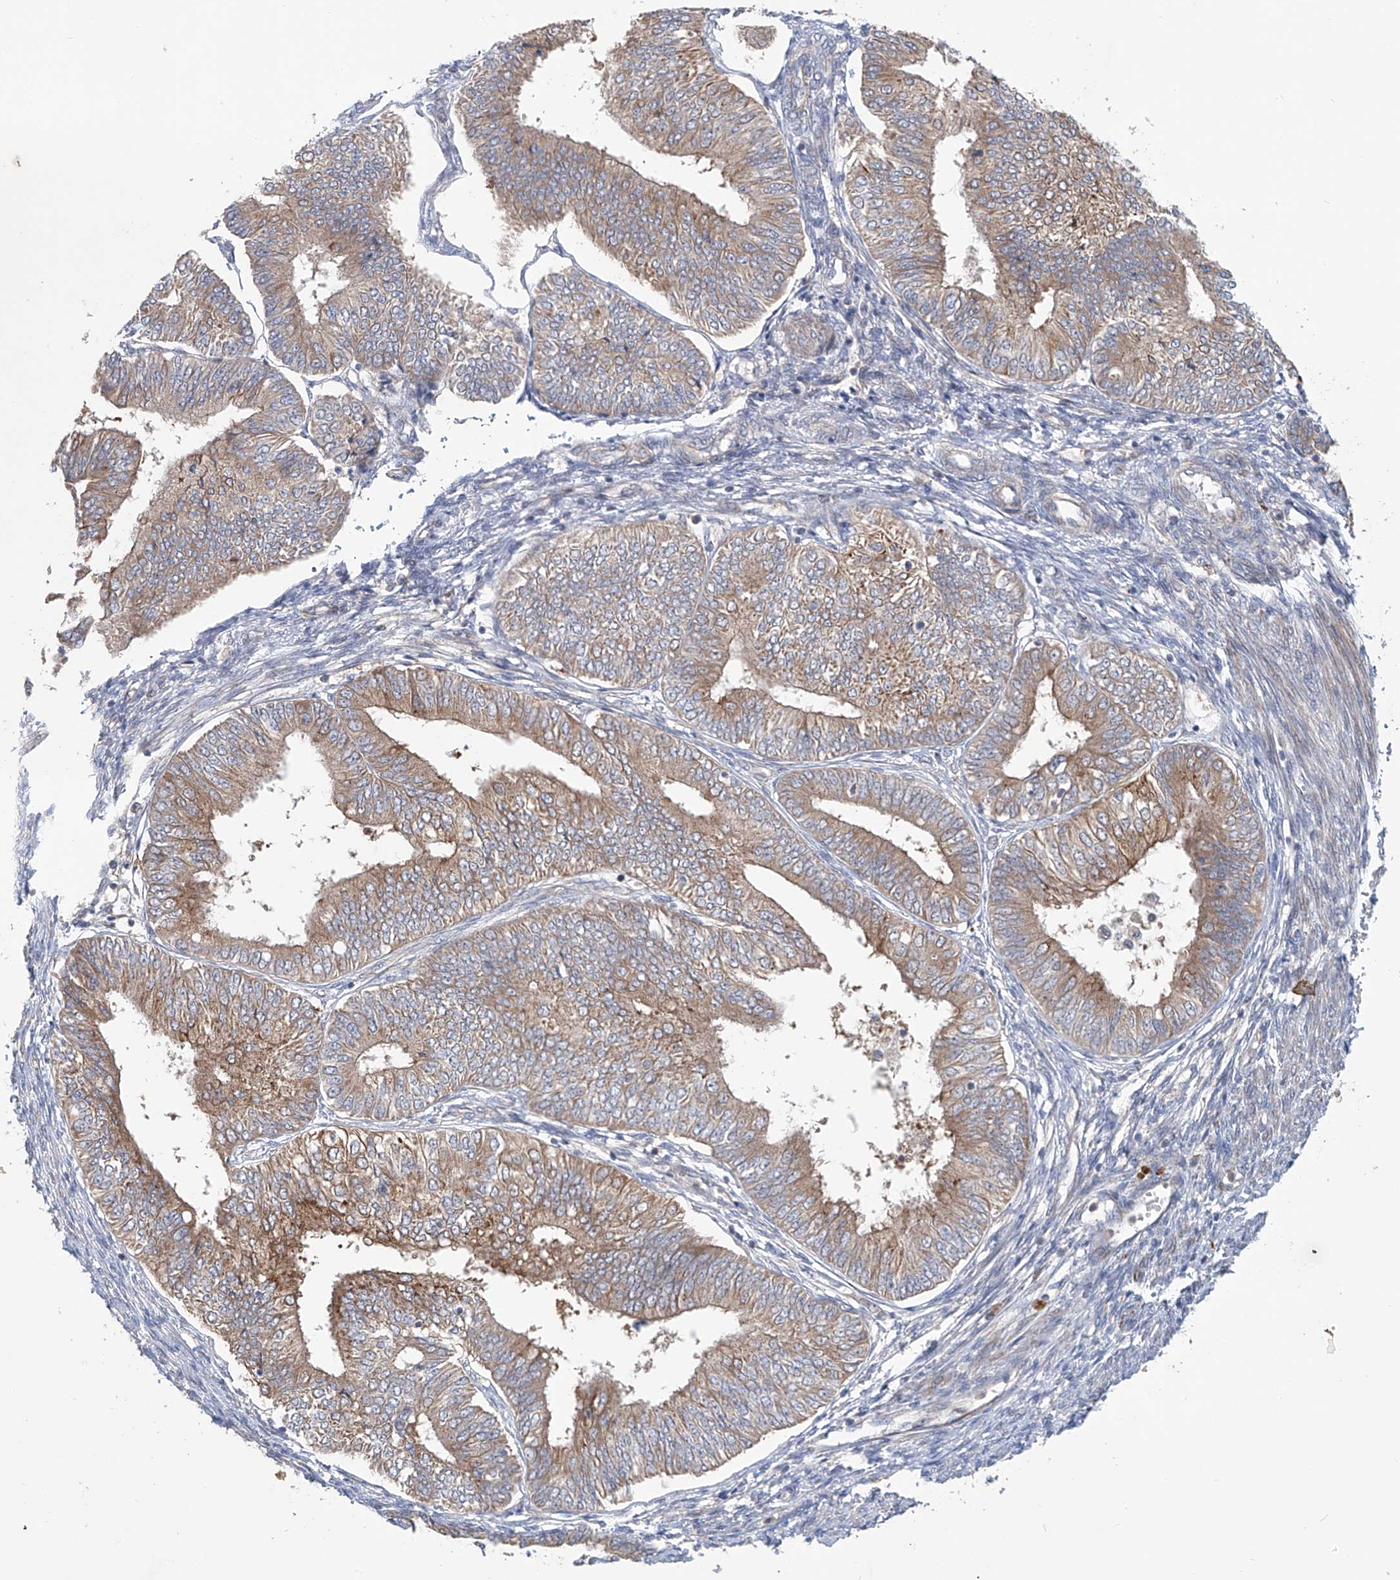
{"staining": {"intensity": "moderate", "quantity": ">75%", "location": "cytoplasmic/membranous"}, "tissue": "endometrial cancer", "cell_type": "Tumor cells", "image_type": "cancer", "snomed": [{"axis": "morphology", "description": "Adenocarcinoma, NOS"}, {"axis": "topography", "description": "Endometrium"}], "caption": "Protein staining of endometrial cancer (adenocarcinoma) tissue exhibits moderate cytoplasmic/membranous staining in approximately >75% of tumor cells.", "gene": "KLC4", "patient": {"sex": "female", "age": 58}}